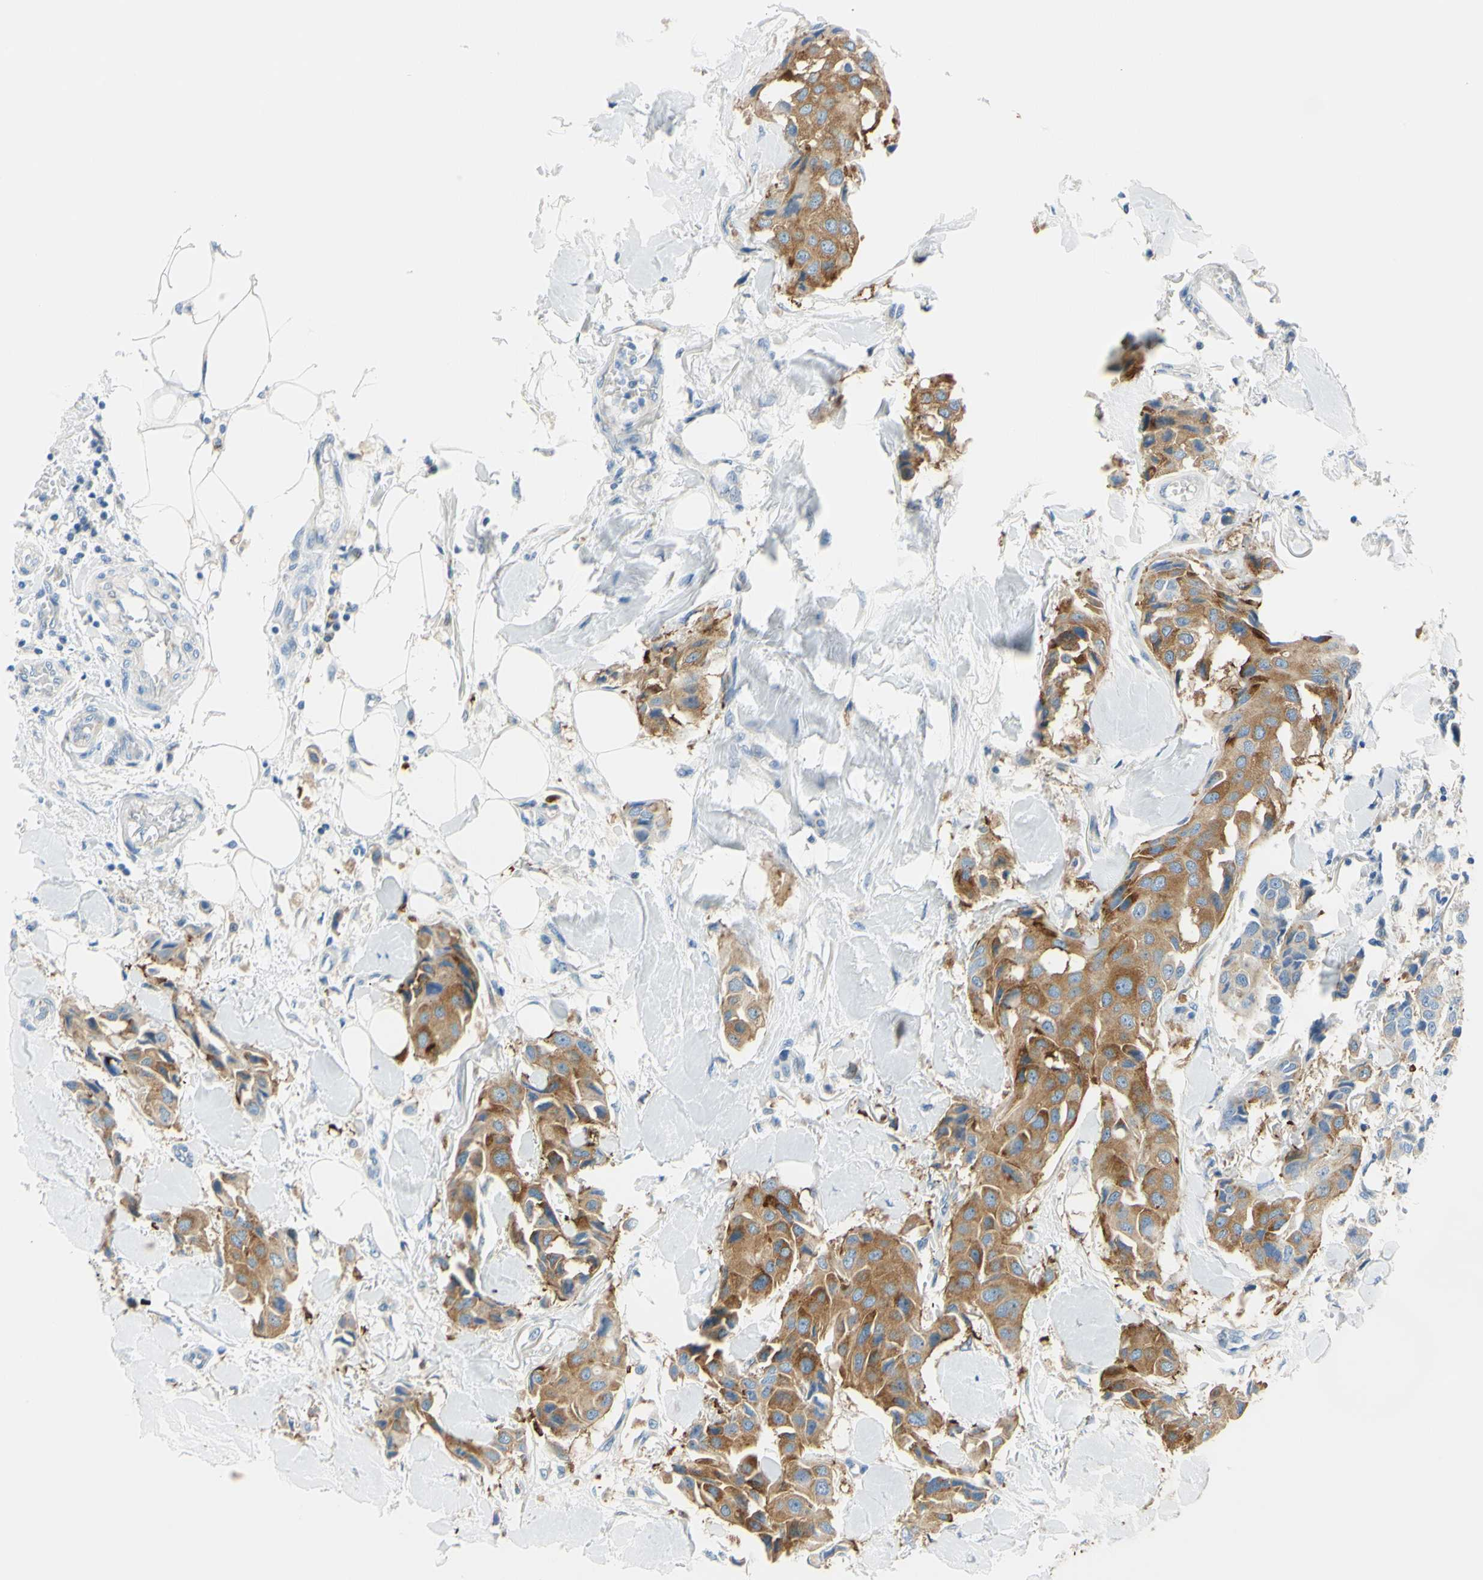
{"staining": {"intensity": "moderate", "quantity": ">75%", "location": "cytoplasmic/membranous"}, "tissue": "breast cancer", "cell_type": "Tumor cells", "image_type": "cancer", "snomed": [{"axis": "morphology", "description": "Duct carcinoma"}, {"axis": "topography", "description": "Breast"}], "caption": "Human breast cancer (intraductal carcinoma) stained for a protein (brown) shows moderate cytoplasmic/membranous positive positivity in about >75% of tumor cells.", "gene": "FRMD4B", "patient": {"sex": "female", "age": 80}}